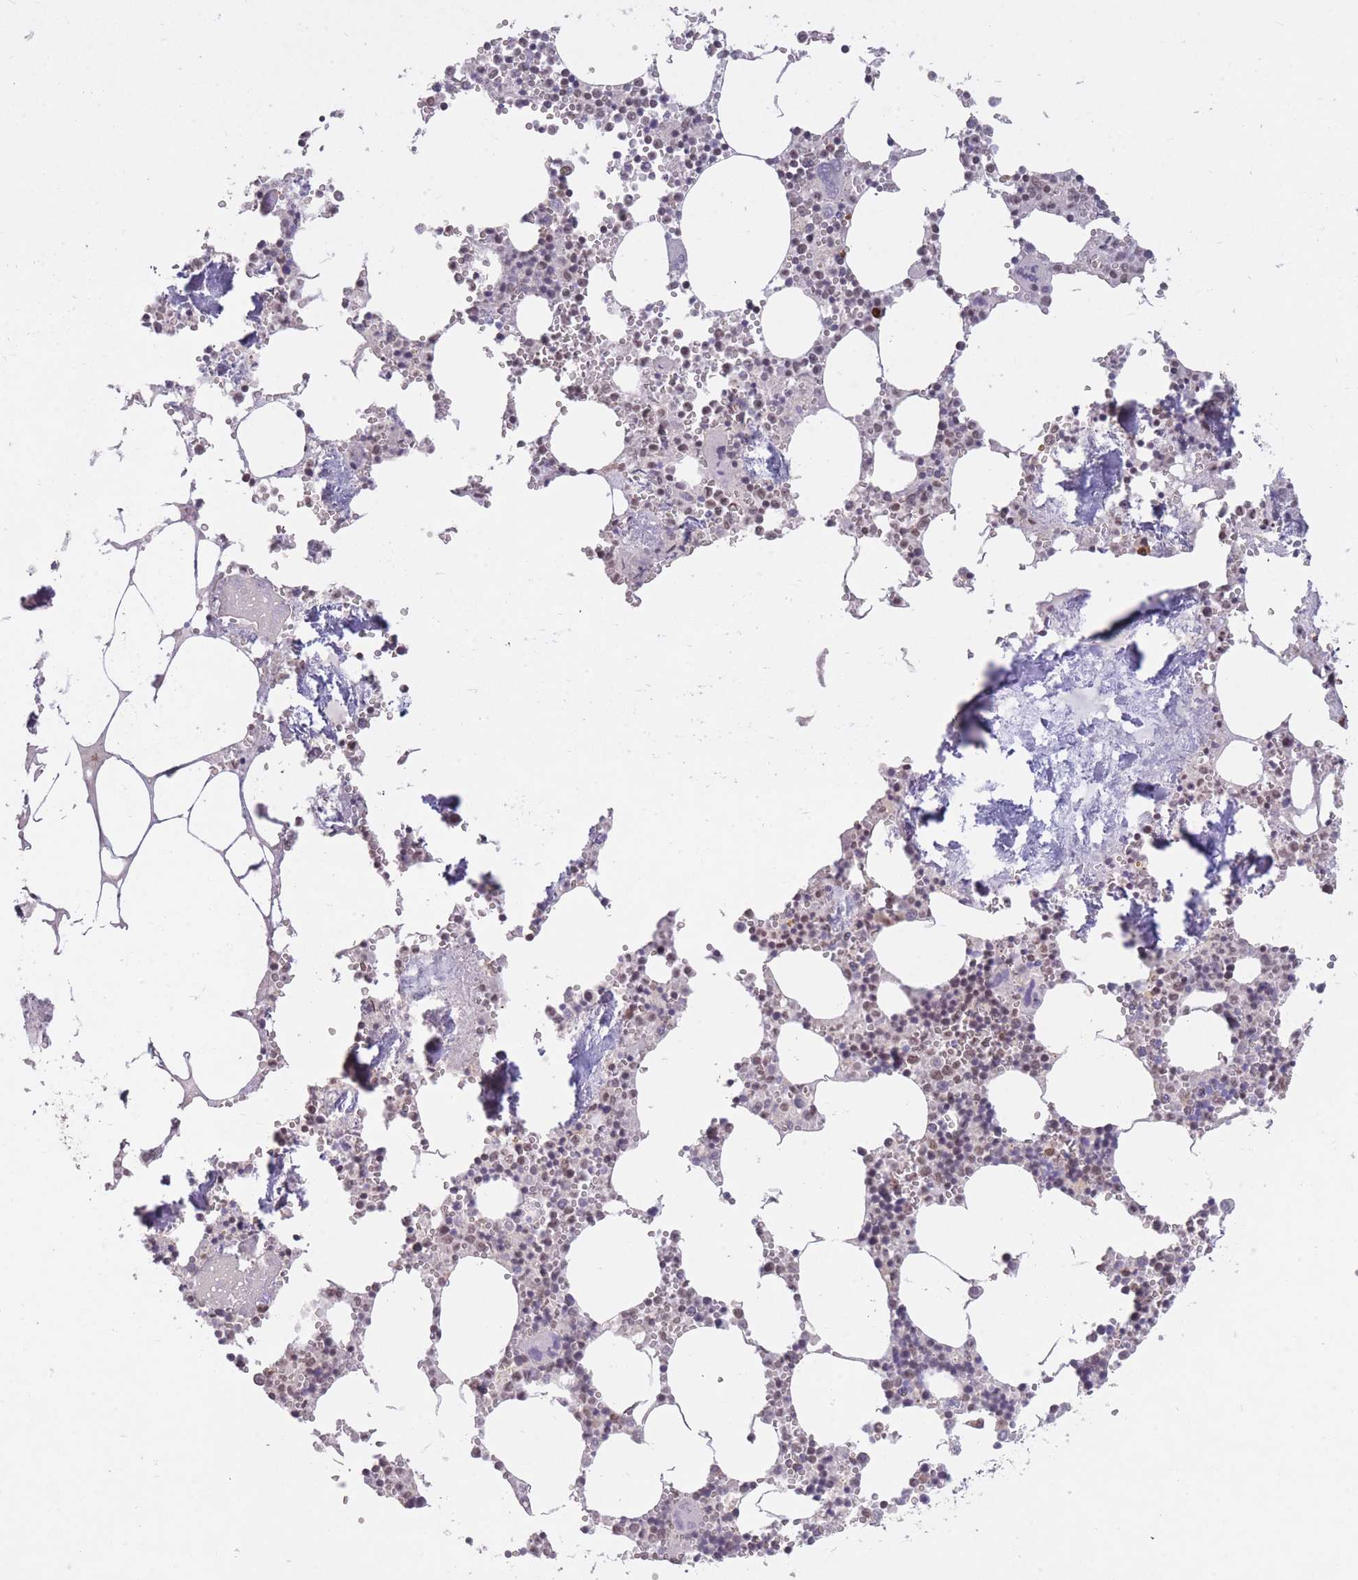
{"staining": {"intensity": "weak", "quantity": "25%-75%", "location": "nuclear"}, "tissue": "bone marrow", "cell_type": "Hematopoietic cells", "image_type": "normal", "snomed": [{"axis": "morphology", "description": "Normal tissue, NOS"}, {"axis": "topography", "description": "Bone marrow"}], "caption": "Immunohistochemistry (IHC) (DAB) staining of unremarkable bone marrow reveals weak nuclear protein staining in about 25%-75% of hematopoietic cells. The protein is shown in brown color, while the nuclei are stained blue.", "gene": "HNRNPUL1", "patient": {"sex": "male", "age": 54}}